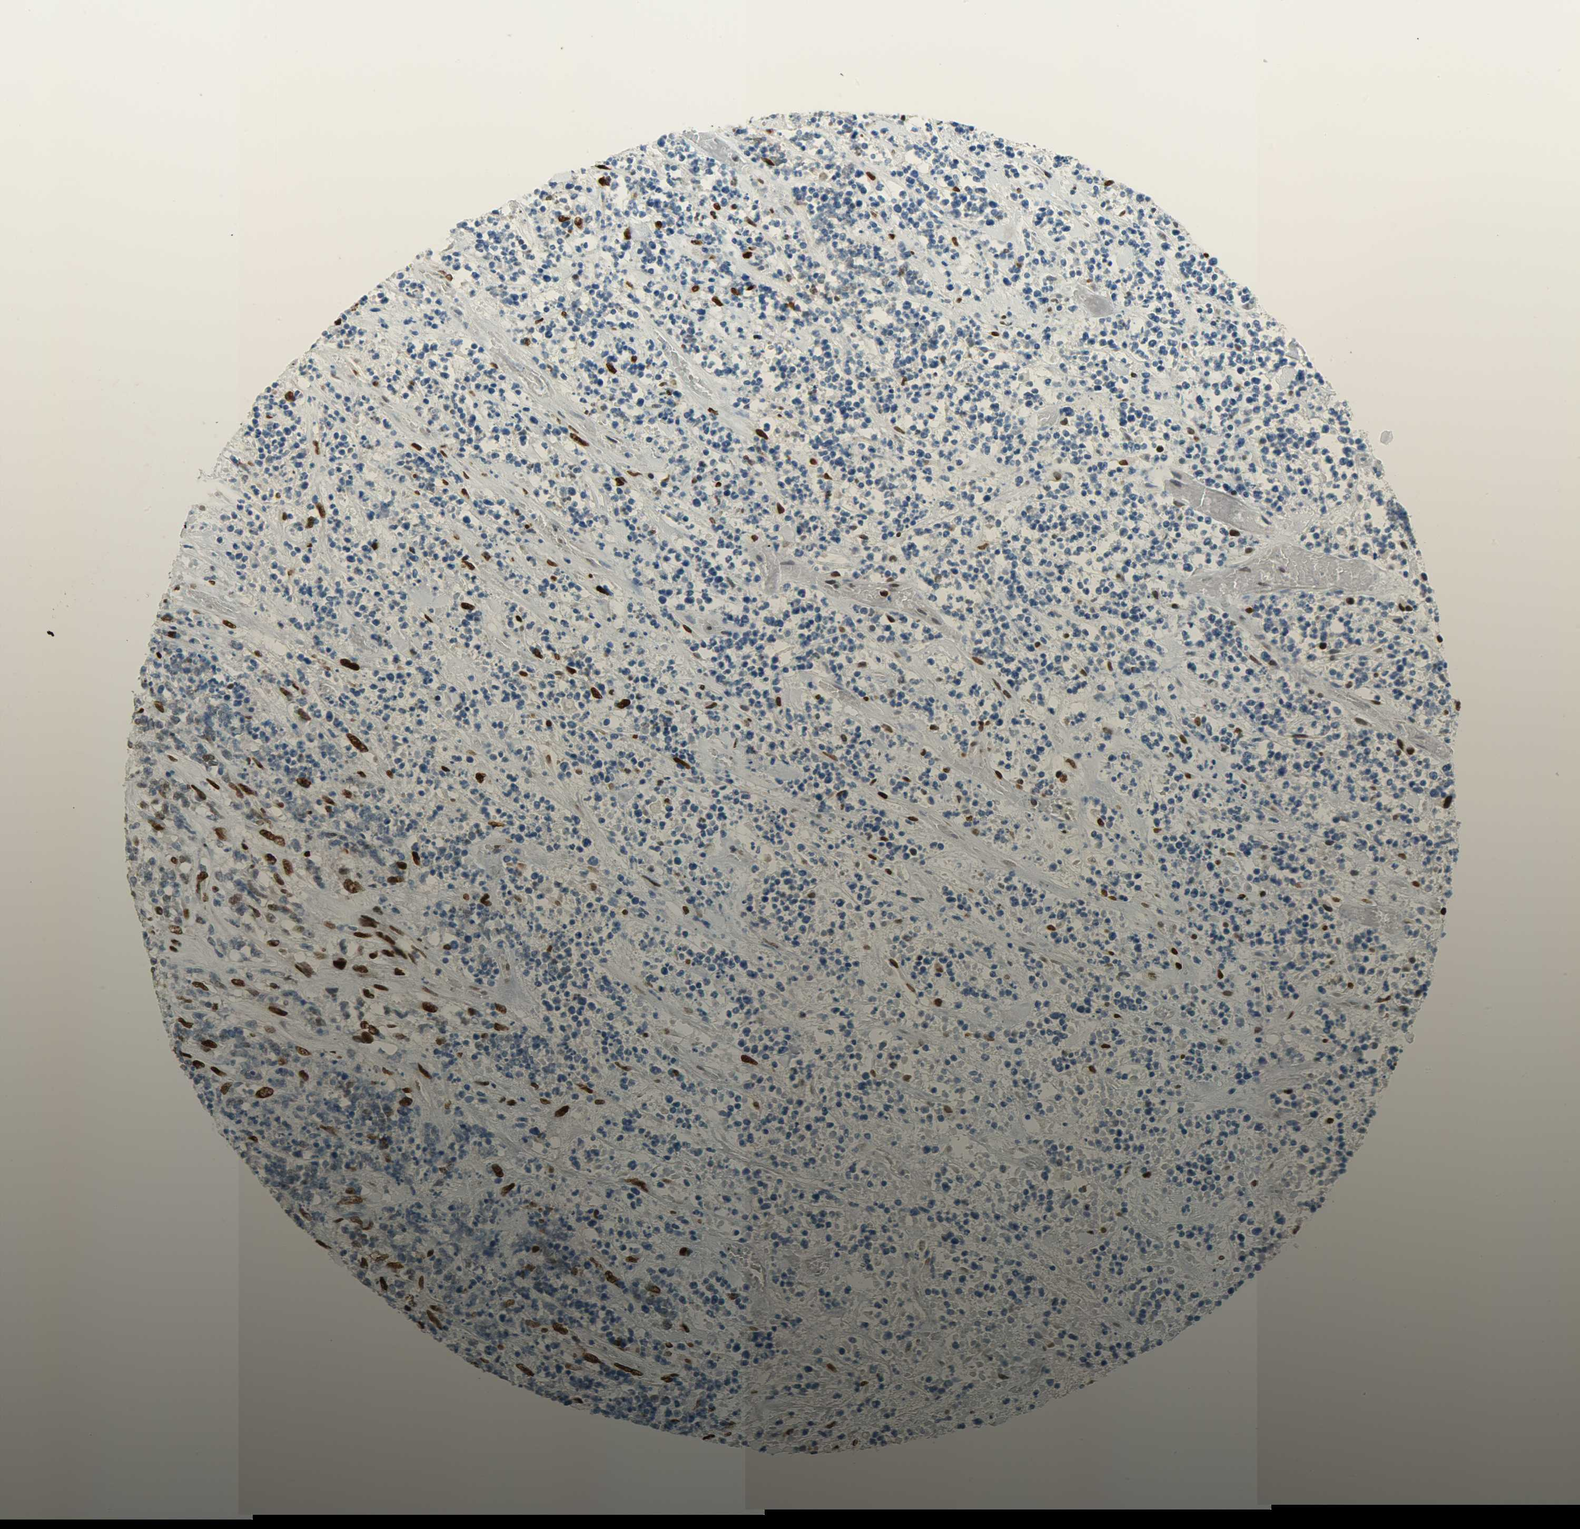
{"staining": {"intensity": "weak", "quantity": "<25%", "location": "nuclear"}, "tissue": "lymphoma", "cell_type": "Tumor cells", "image_type": "cancer", "snomed": [{"axis": "morphology", "description": "Malignant lymphoma, non-Hodgkin's type, High grade"}, {"axis": "topography", "description": "Soft tissue"}], "caption": "Lymphoma was stained to show a protein in brown. There is no significant positivity in tumor cells.", "gene": "JUNB", "patient": {"sex": "male", "age": 18}}